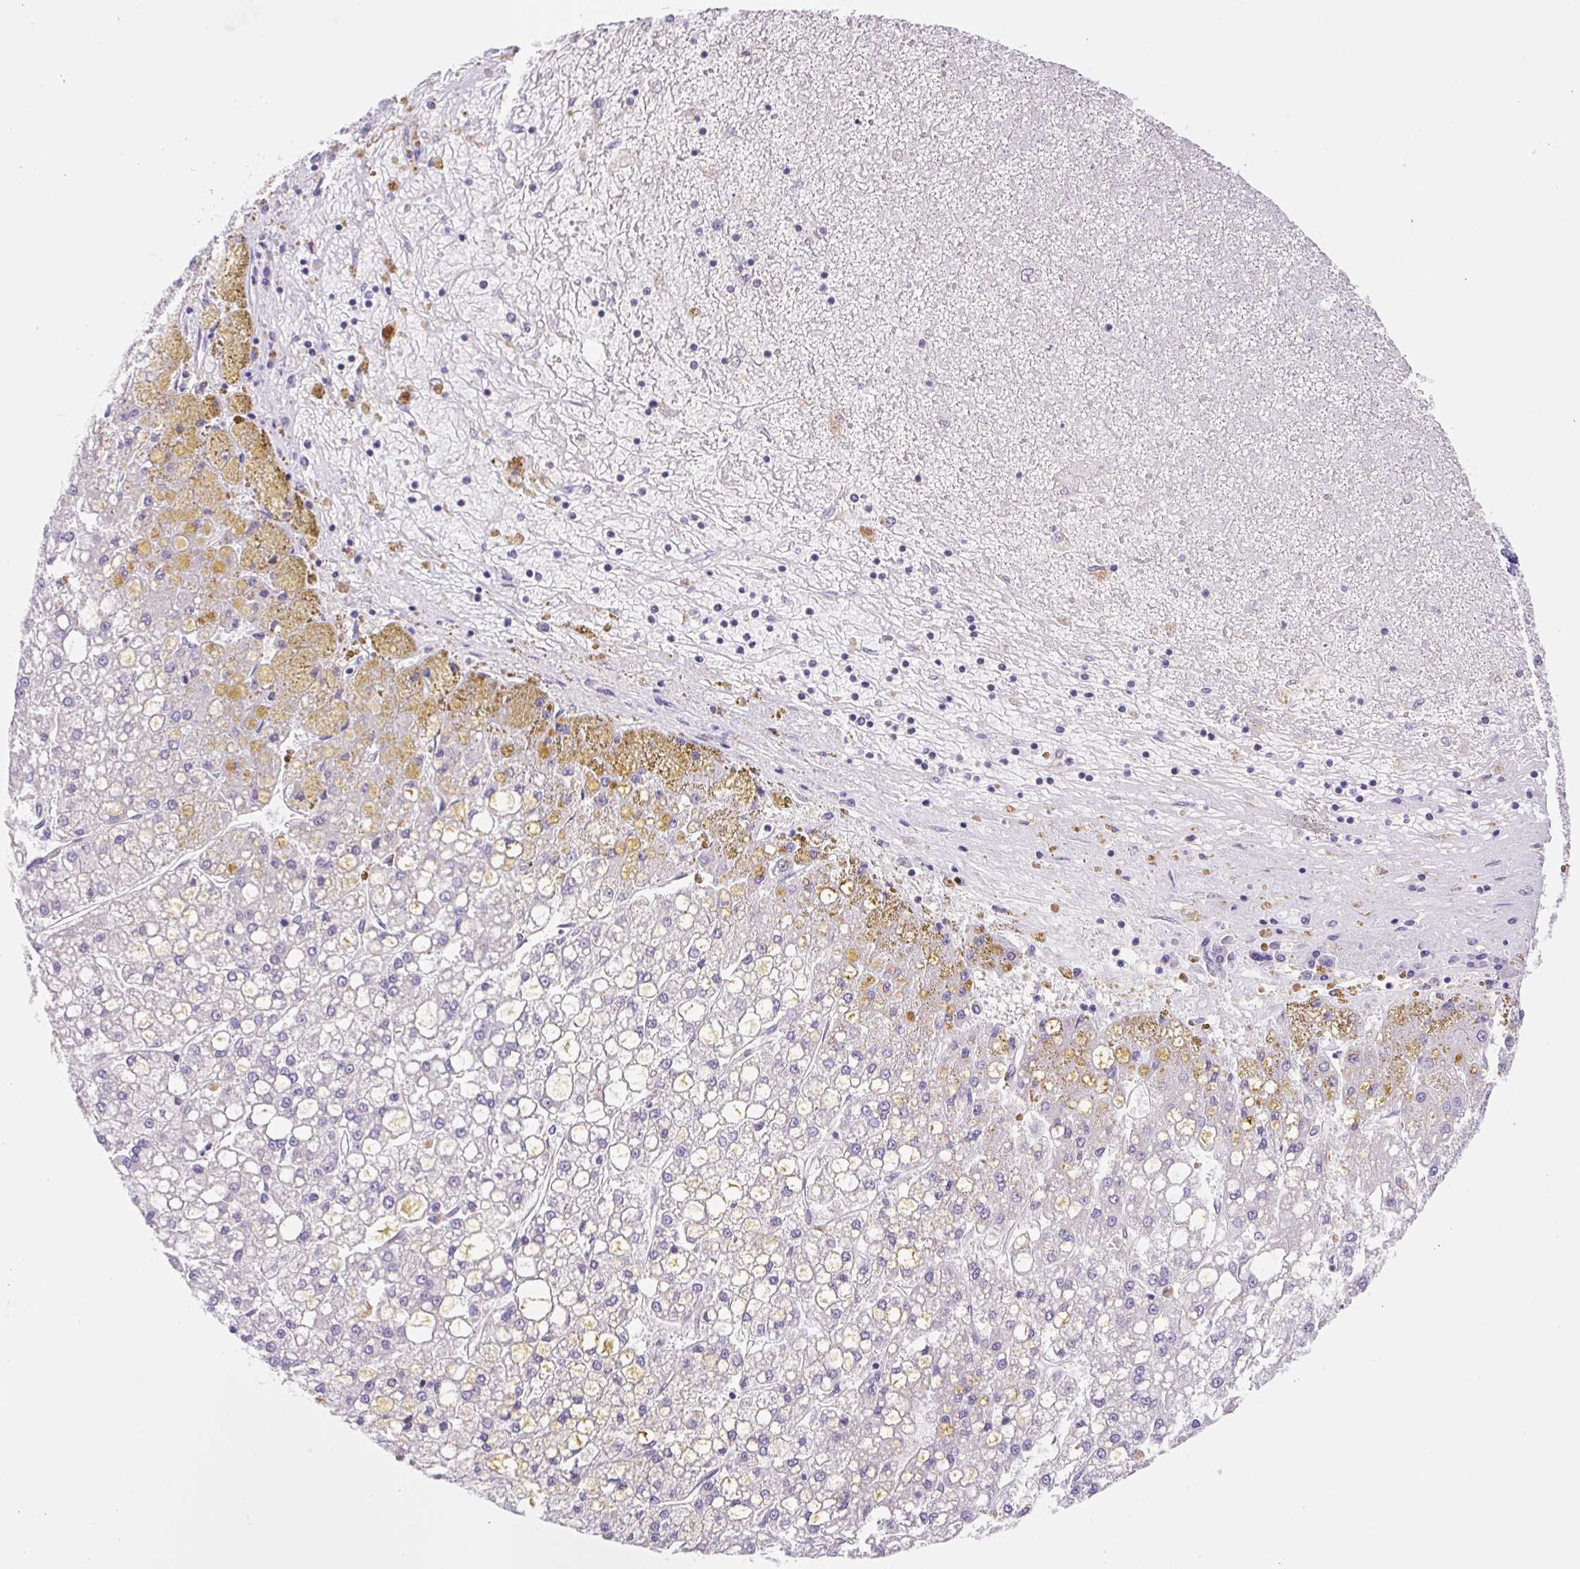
{"staining": {"intensity": "negative", "quantity": "none", "location": "none"}, "tissue": "liver cancer", "cell_type": "Tumor cells", "image_type": "cancer", "snomed": [{"axis": "morphology", "description": "Carcinoma, Hepatocellular, NOS"}, {"axis": "topography", "description": "Liver"}], "caption": "Immunohistochemical staining of human hepatocellular carcinoma (liver) reveals no significant positivity in tumor cells.", "gene": "FKBP6", "patient": {"sex": "male", "age": 67}}